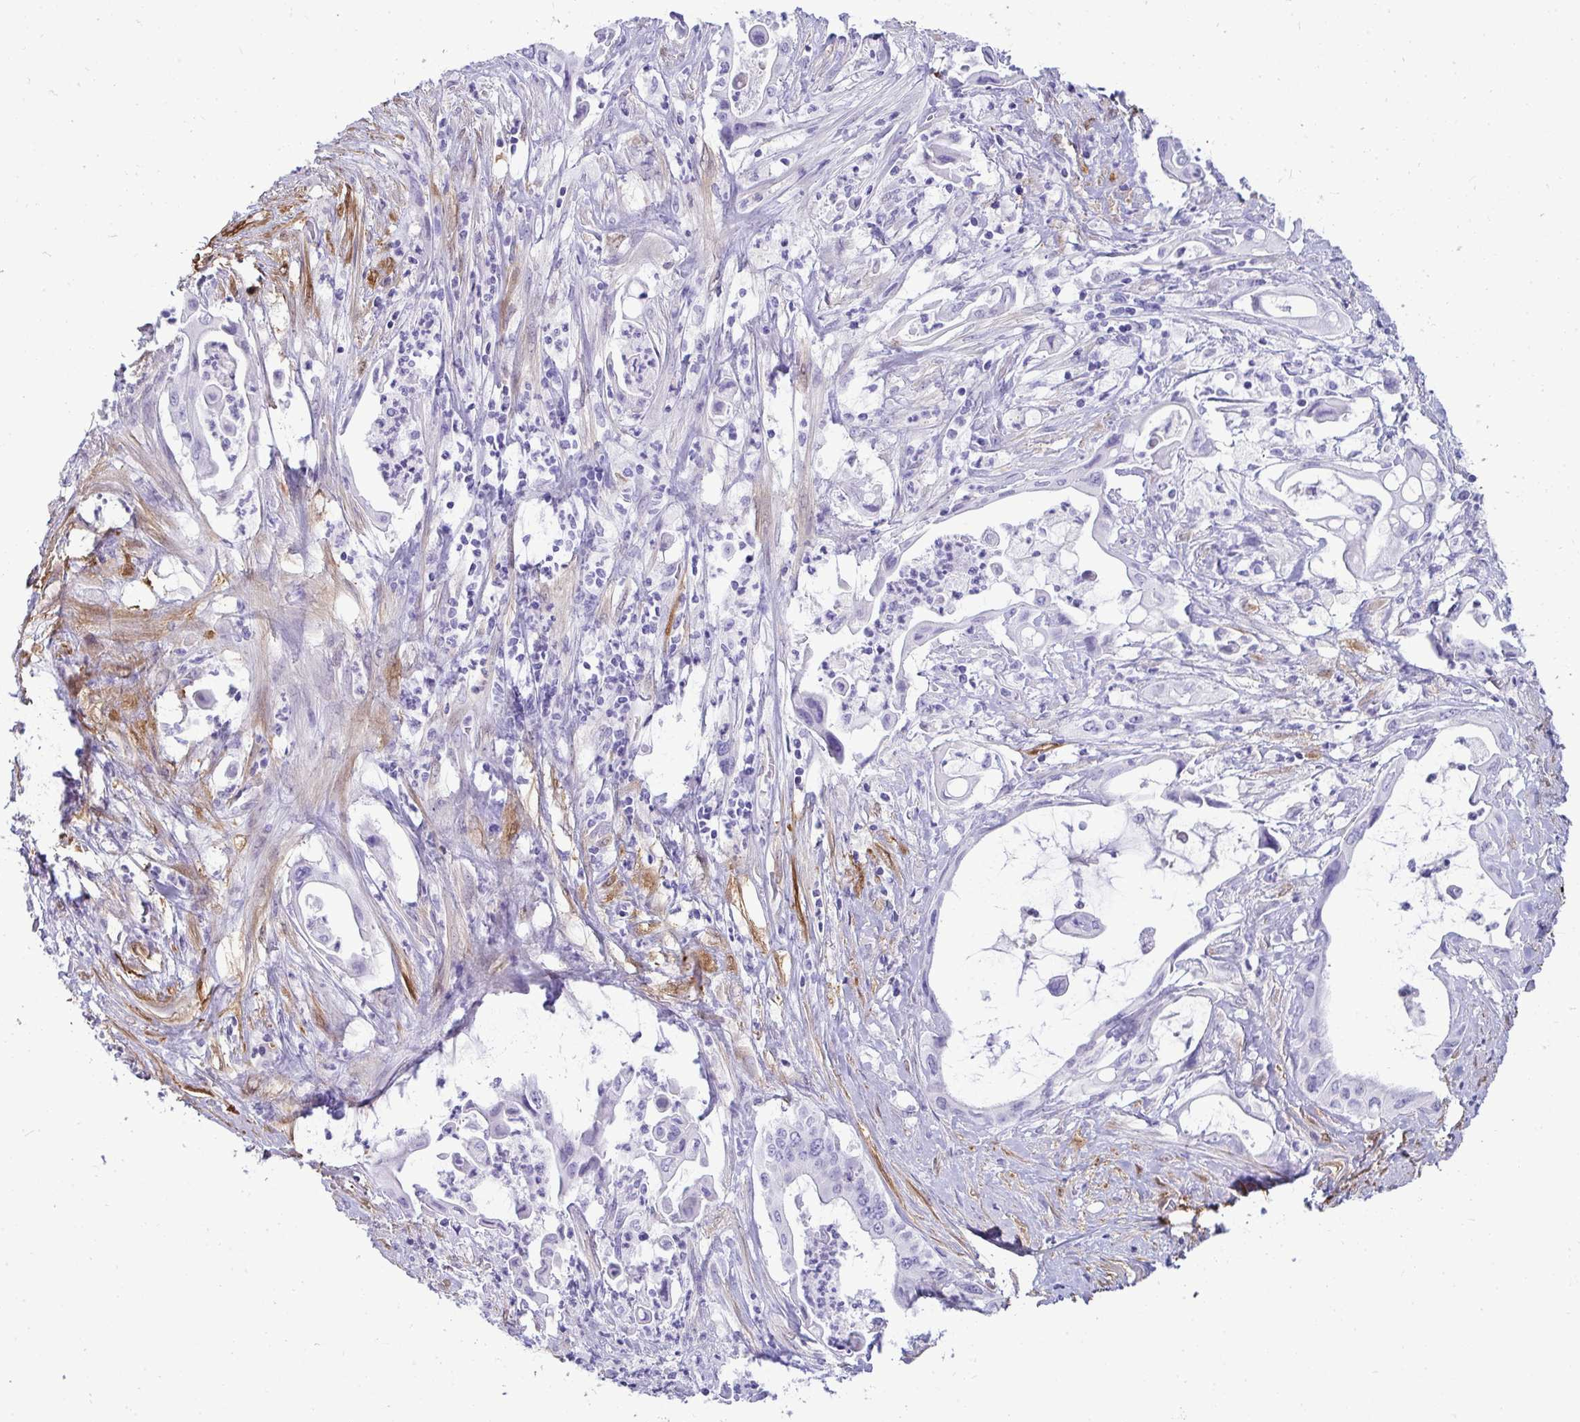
{"staining": {"intensity": "negative", "quantity": "none", "location": "none"}, "tissue": "pancreatic cancer", "cell_type": "Tumor cells", "image_type": "cancer", "snomed": [{"axis": "morphology", "description": "Adenocarcinoma, NOS"}, {"axis": "topography", "description": "Pancreas"}], "caption": "This is an immunohistochemistry (IHC) image of pancreatic cancer (adenocarcinoma). There is no positivity in tumor cells.", "gene": "HSPB6", "patient": {"sex": "female", "age": 77}}